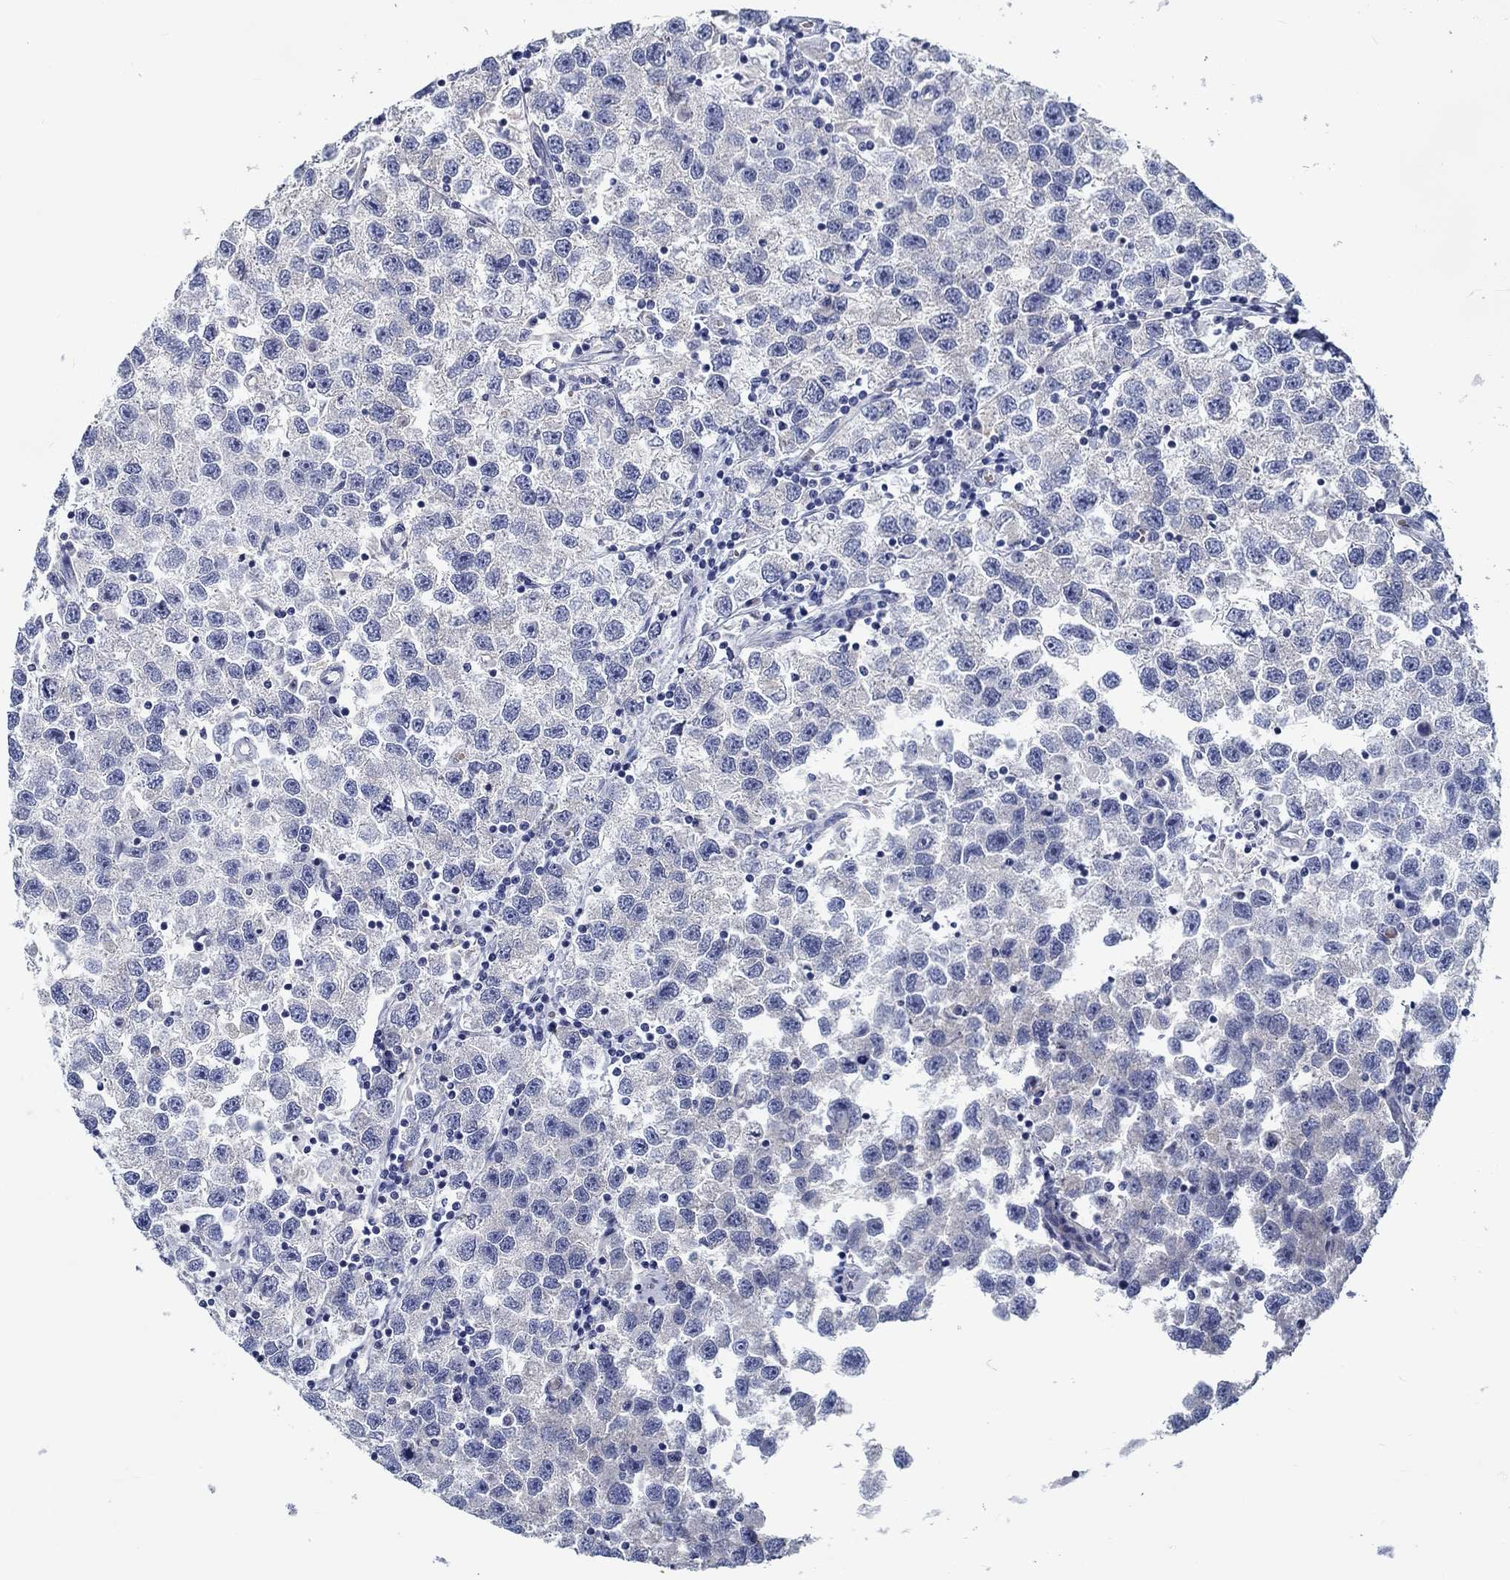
{"staining": {"intensity": "negative", "quantity": "none", "location": "none"}, "tissue": "testis cancer", "cell_type": "Tumor cells", "image_type": "cancer", "snomed": [{"axis": "morphology", "description": "Seminoma, NOS"}, {"axis": "topography", "description": "Testis"}], "caption": "Tumor cells show no significant protein positivity in testis cancer.", "gene": "MYBPC1", "patient": {"sex": "male", "age": 26}}